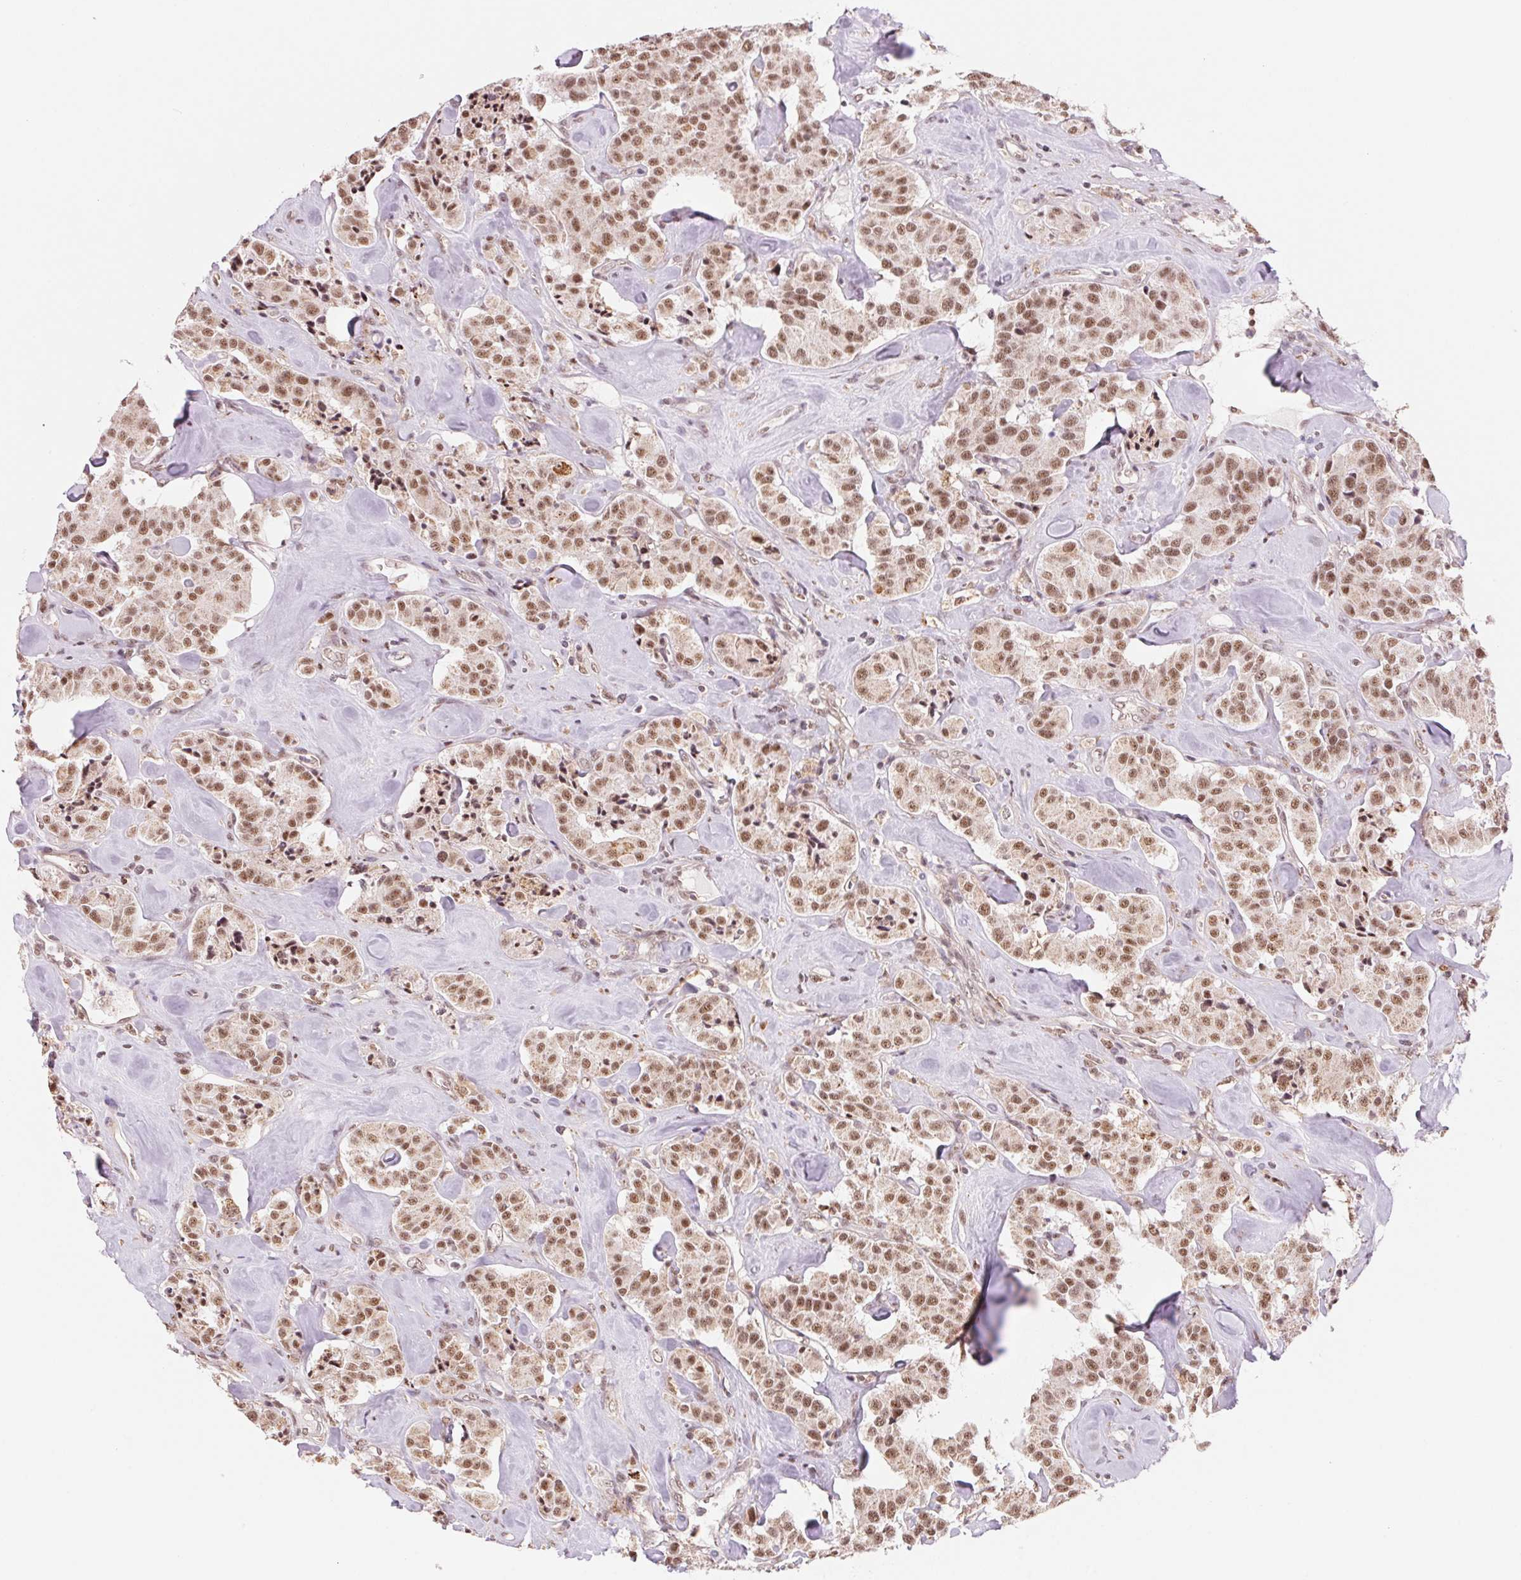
{"staining": {"intensity": "moderate", "quantity": ">75%", "location": "nuclear"}, "tissue": "carcinoid", "cell_type": "Tumor cells", "image_type": "cancer", "snomed": [{"axis": "morphology", "description": "Carcinoid, malignant, NOS"}, {"axis": "topography", "description": "Pancreas"}], "caption": "A brown stain labels moderate nuclear staining of a protein in human carcinoid (malignant) tumor cells.", "gene": "HNRNPDL", "patient": {"sex": "male", "age": 41}}